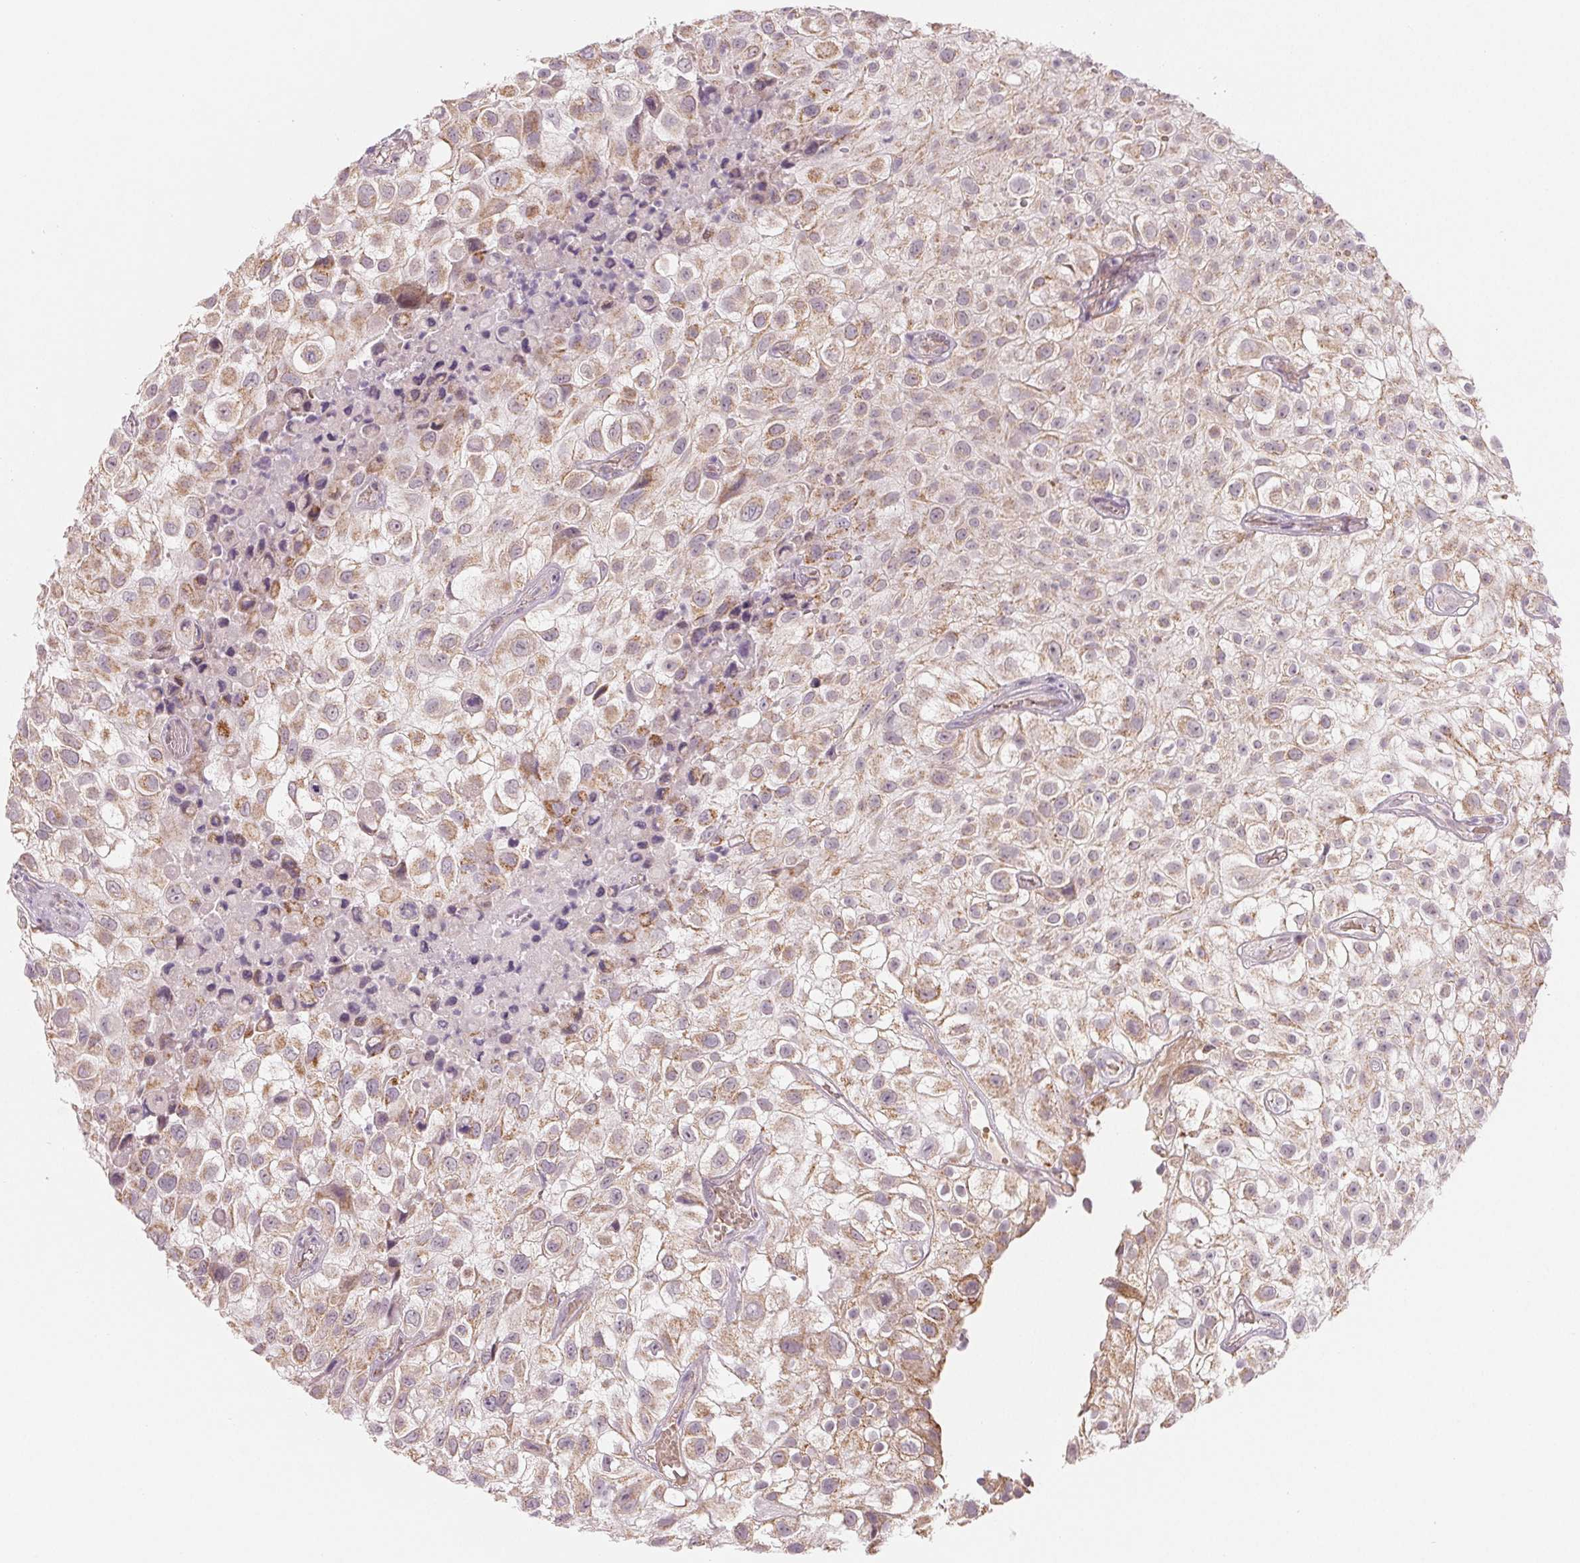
{"staining": {"intensity": "moderate", "quantity": "25%-75%", "location": "cytoplasmic/membranous"}, "tissue": "urothelial cancer", "cell_type": "Tumor cells", "image_type": "cancer", "snomed": [{"axis": "morphology", "description": "Urothelial carcinoma, High grade"}, {"axis": "topography", "description": "Urinary bladder"}], "caption": "High-magnification brightfield microscopy of urothelial cancer stained with DAB (3,3'-diaminobenzidine) (brown) and counterstained with hematoxylin (blue). tumor cells exhibit moderate cytoplasmic/membranous positivity is seen in approximately25%-75% of cells. (DAB IHC, brown staining for protein, blue staining for nuclei).", "gene": "HINT2", "patient": {"sex": "male", "age": 56}}